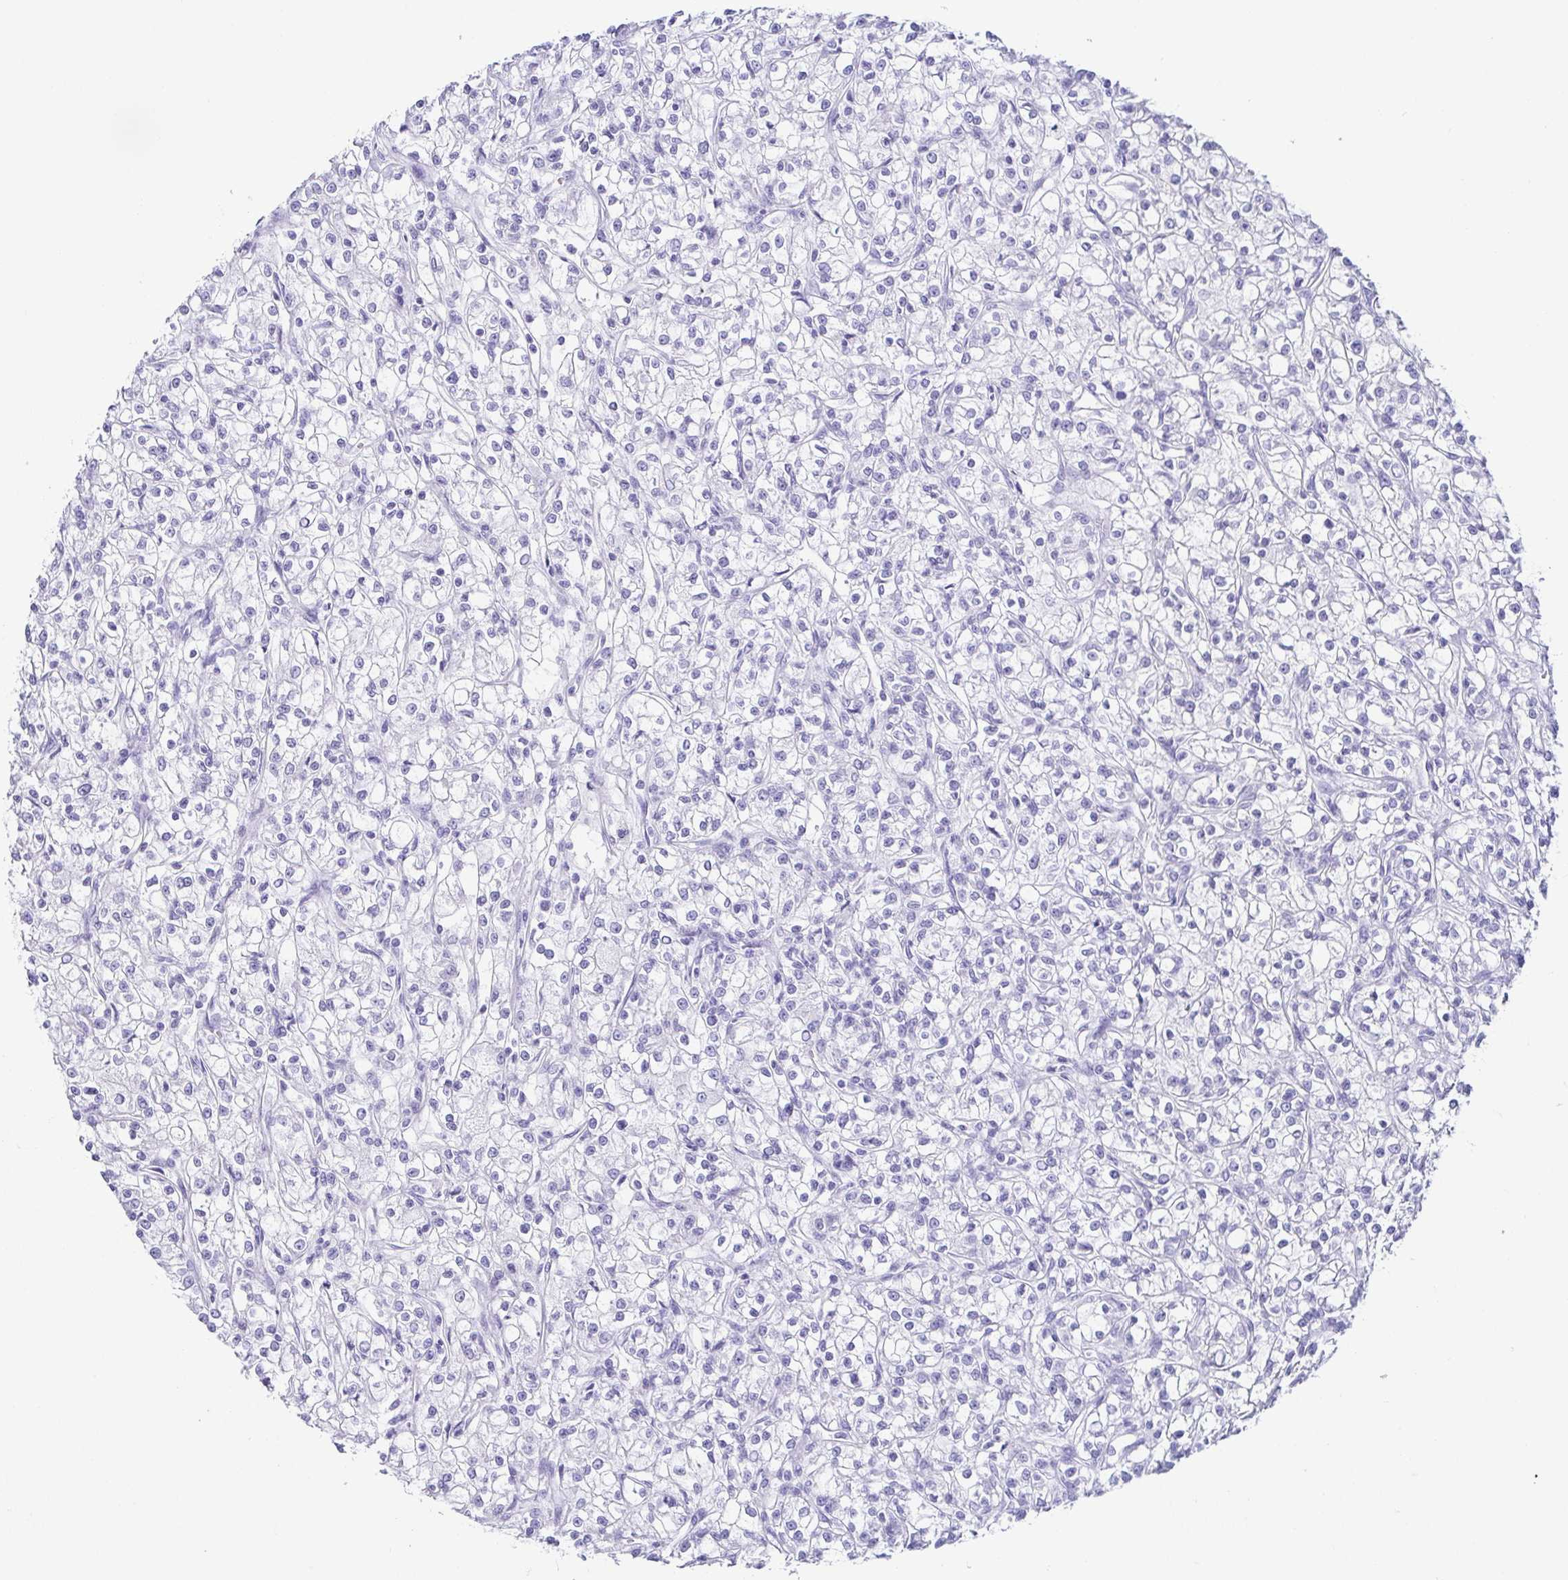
{"staining": {"intensity": "negative", "quantity": "none", "location": "none"}, "tissue": "renal cancer", "cell_type": "Tumor cells", "image_type": "cancer", "snomed": [{"axis": "morphology", "description": "Adenocarcinoma, NOS"}, {"axis": "topography", "description": "Kidney"}], "caption": "Renal cancer (adenocarcinoma) was stained to show a protein in brown. There is no significant staining in tumor cells.", "gene": "CD164L2", "patient": {"sex": "female", "age": 59}}